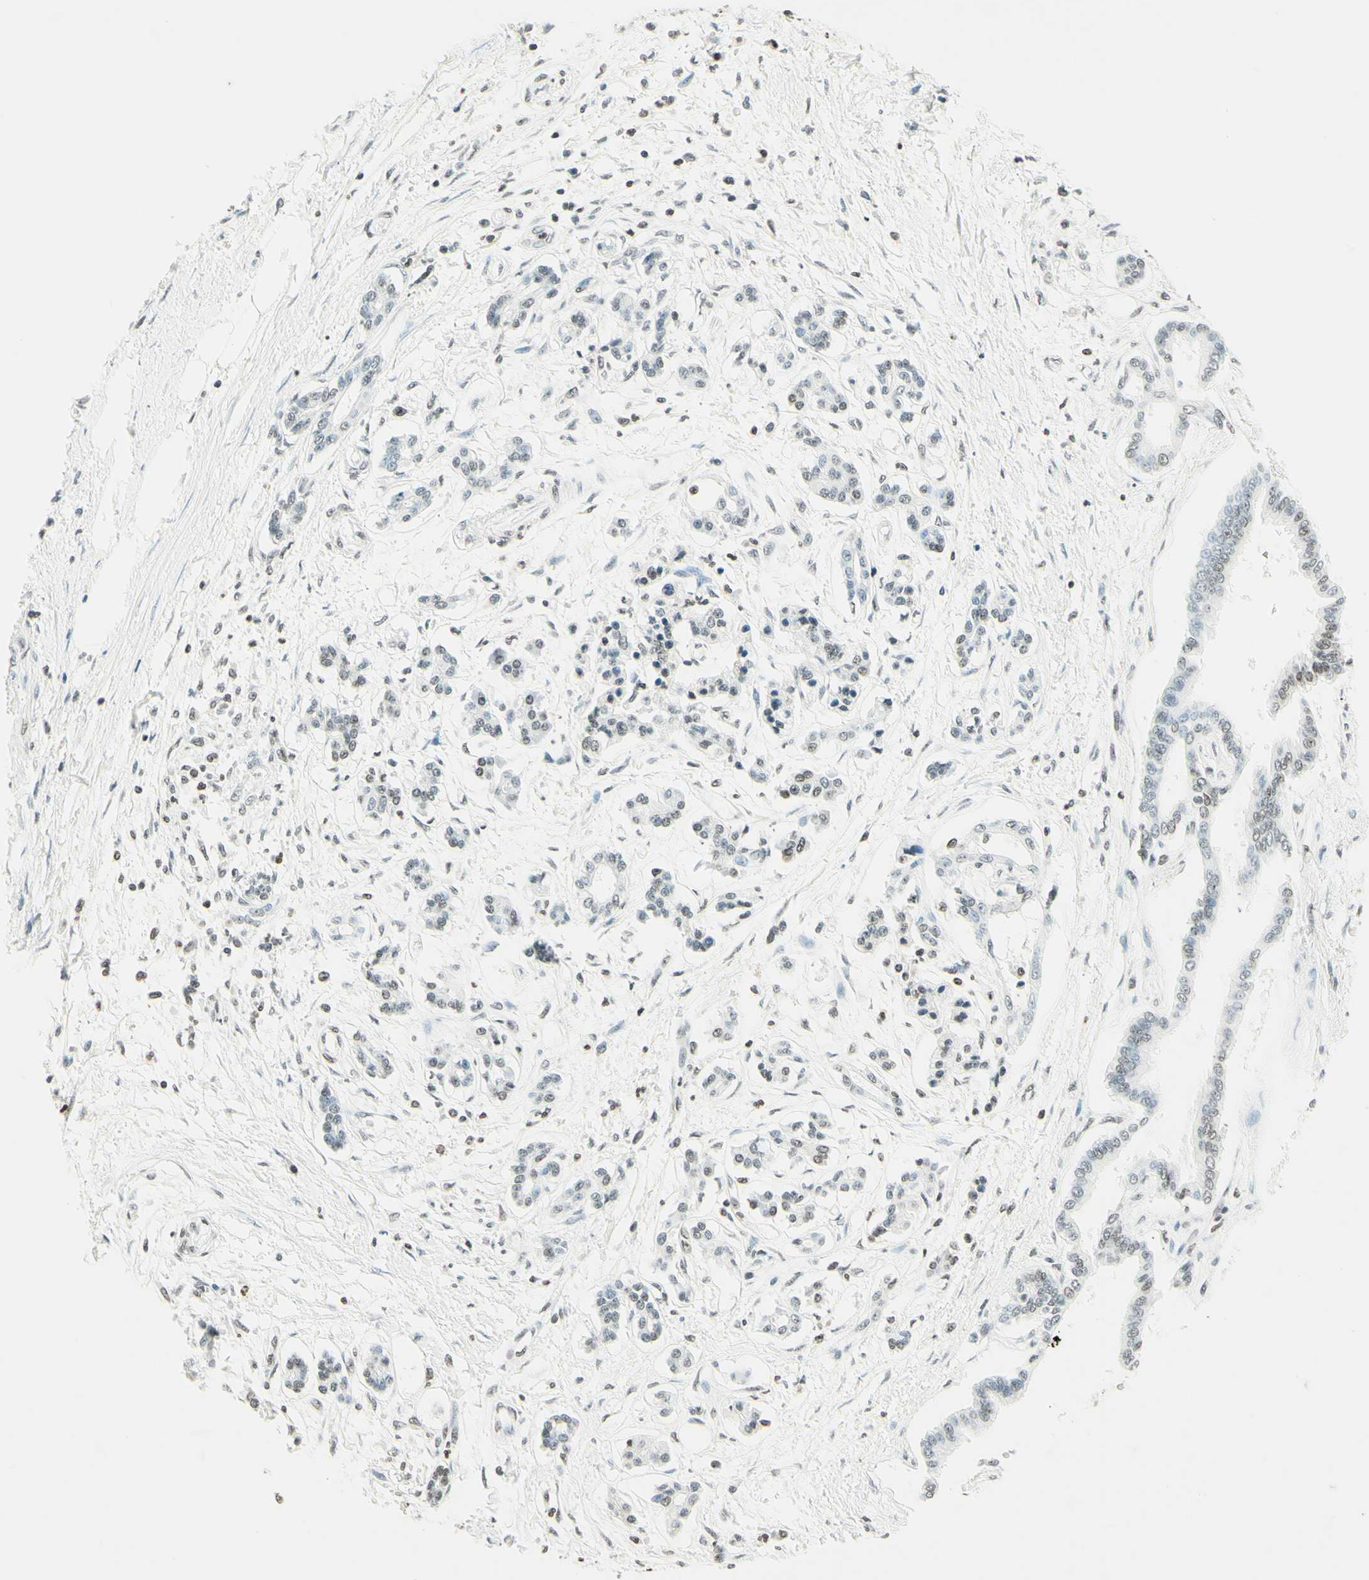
{"staining": {"intensity": "weak", "quantity": "<25%", "location": "nuclear"}, "tissue": "pancreatic cancer", "cell_type": "Tumor cells", "image_type": "cancer", "snomed": [{"axis": "morphology", "description": "Adenocarcinoma, NOS"}, {"axis": "topography", "description": "Pancreas"}], "caption": "Immunohistochemical staining of pancreatic adenocarcinoma exhibits no significant staining in tumor cells.", "gene": "MSH2", "patient": {"sex": "male", "age": 56}}